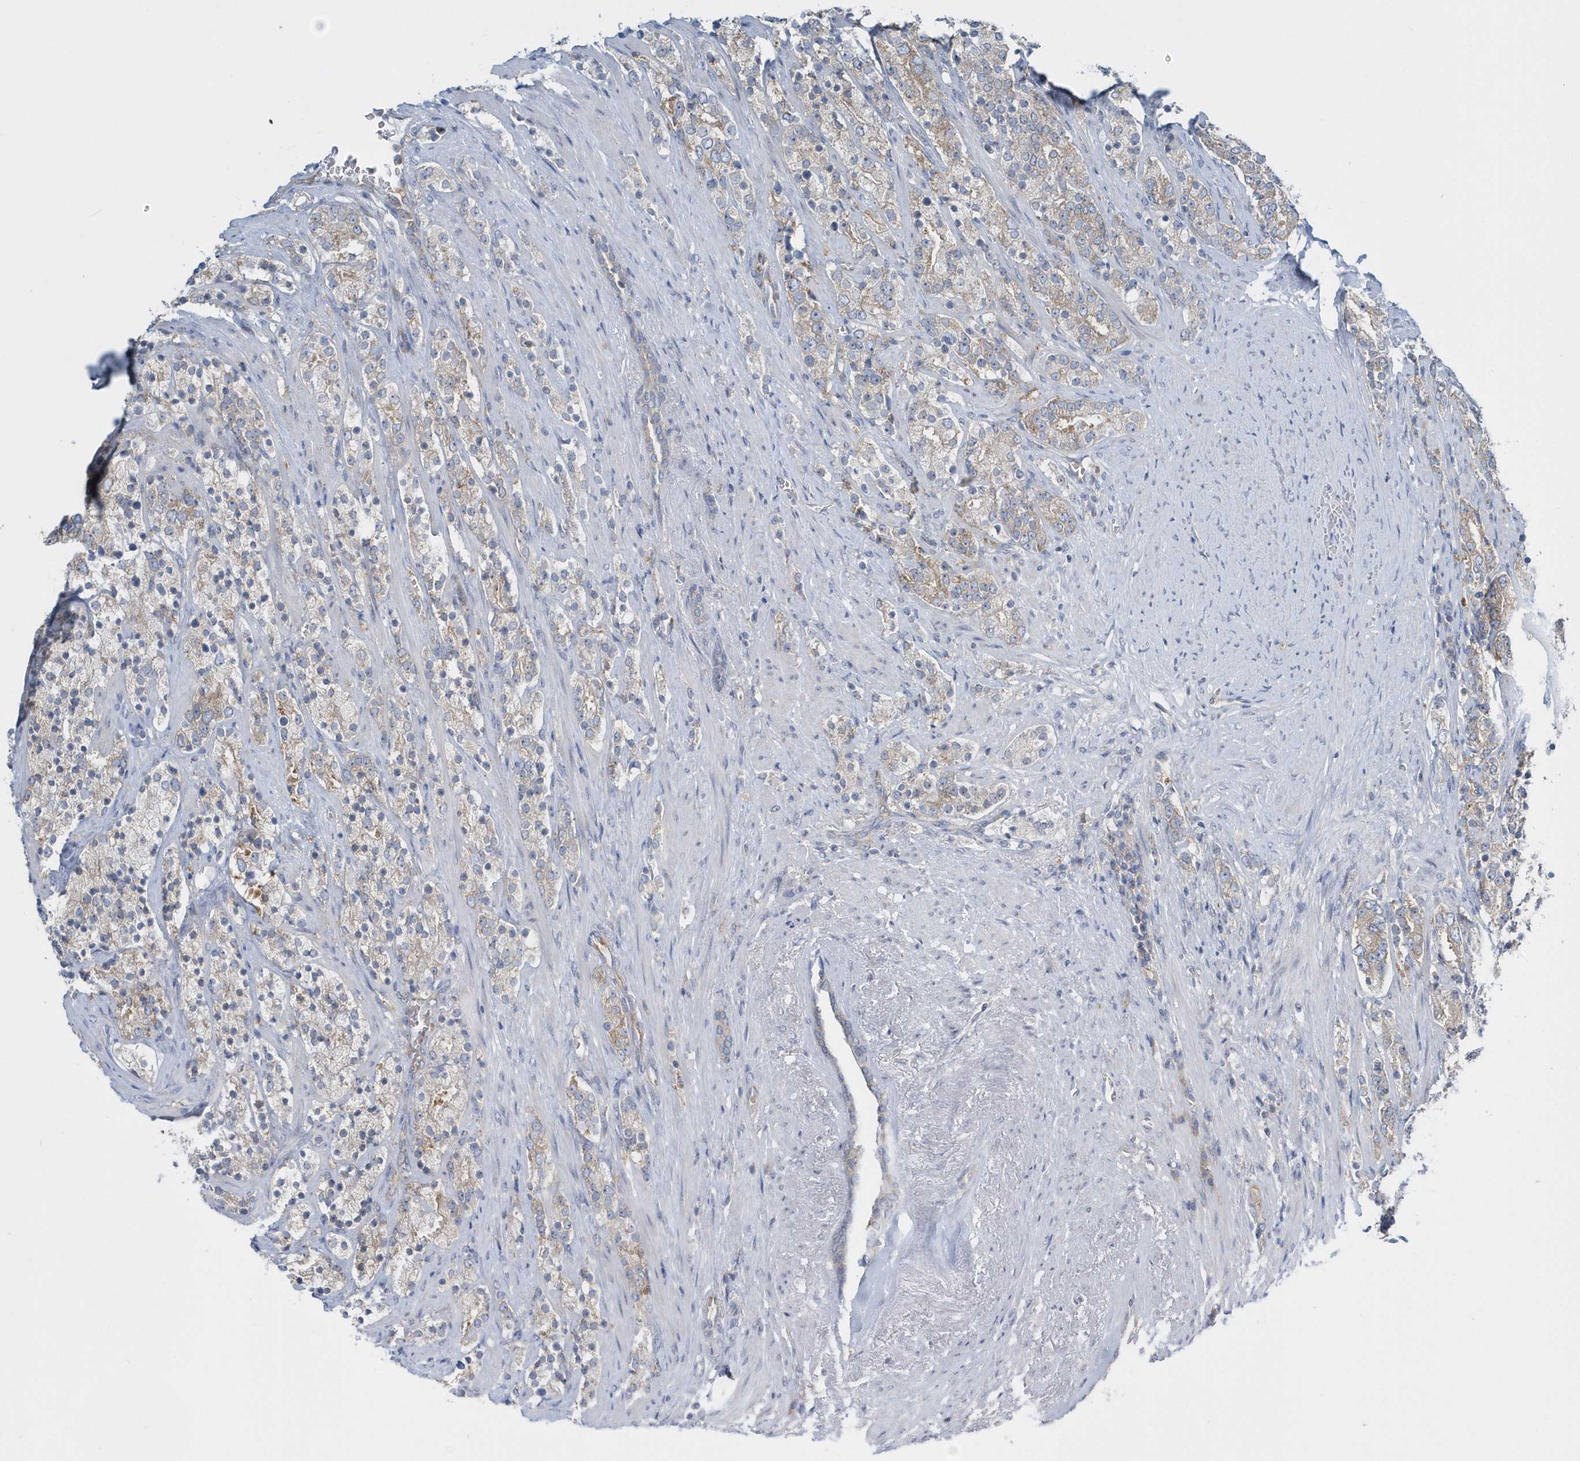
{"staining": {"intensity": "weak", "quantity": ">75%", "location": "cytoplasmic/membranous"}, "tissue": "prostate cancer", "cell_type": "Tumor cells", "image_type": "cancer", "snomed": [{"axis": "morphology", "description": "Adenocarcinoma, High grade"}, {"axis": "topography", "description": "Prostate"}], "caption": "High-magnification brightfield microscopy of adenocarcinoma (high-grade) (prostate) stained with DAB (brown) and counterstained with hematoxylin (blue). tumor cells exhibit weak cytoplasmic/membranous positivity is present in approximately>75% of cells.", "gene": "EIF3C", "patient": {"sex": "male", "age": 71}}